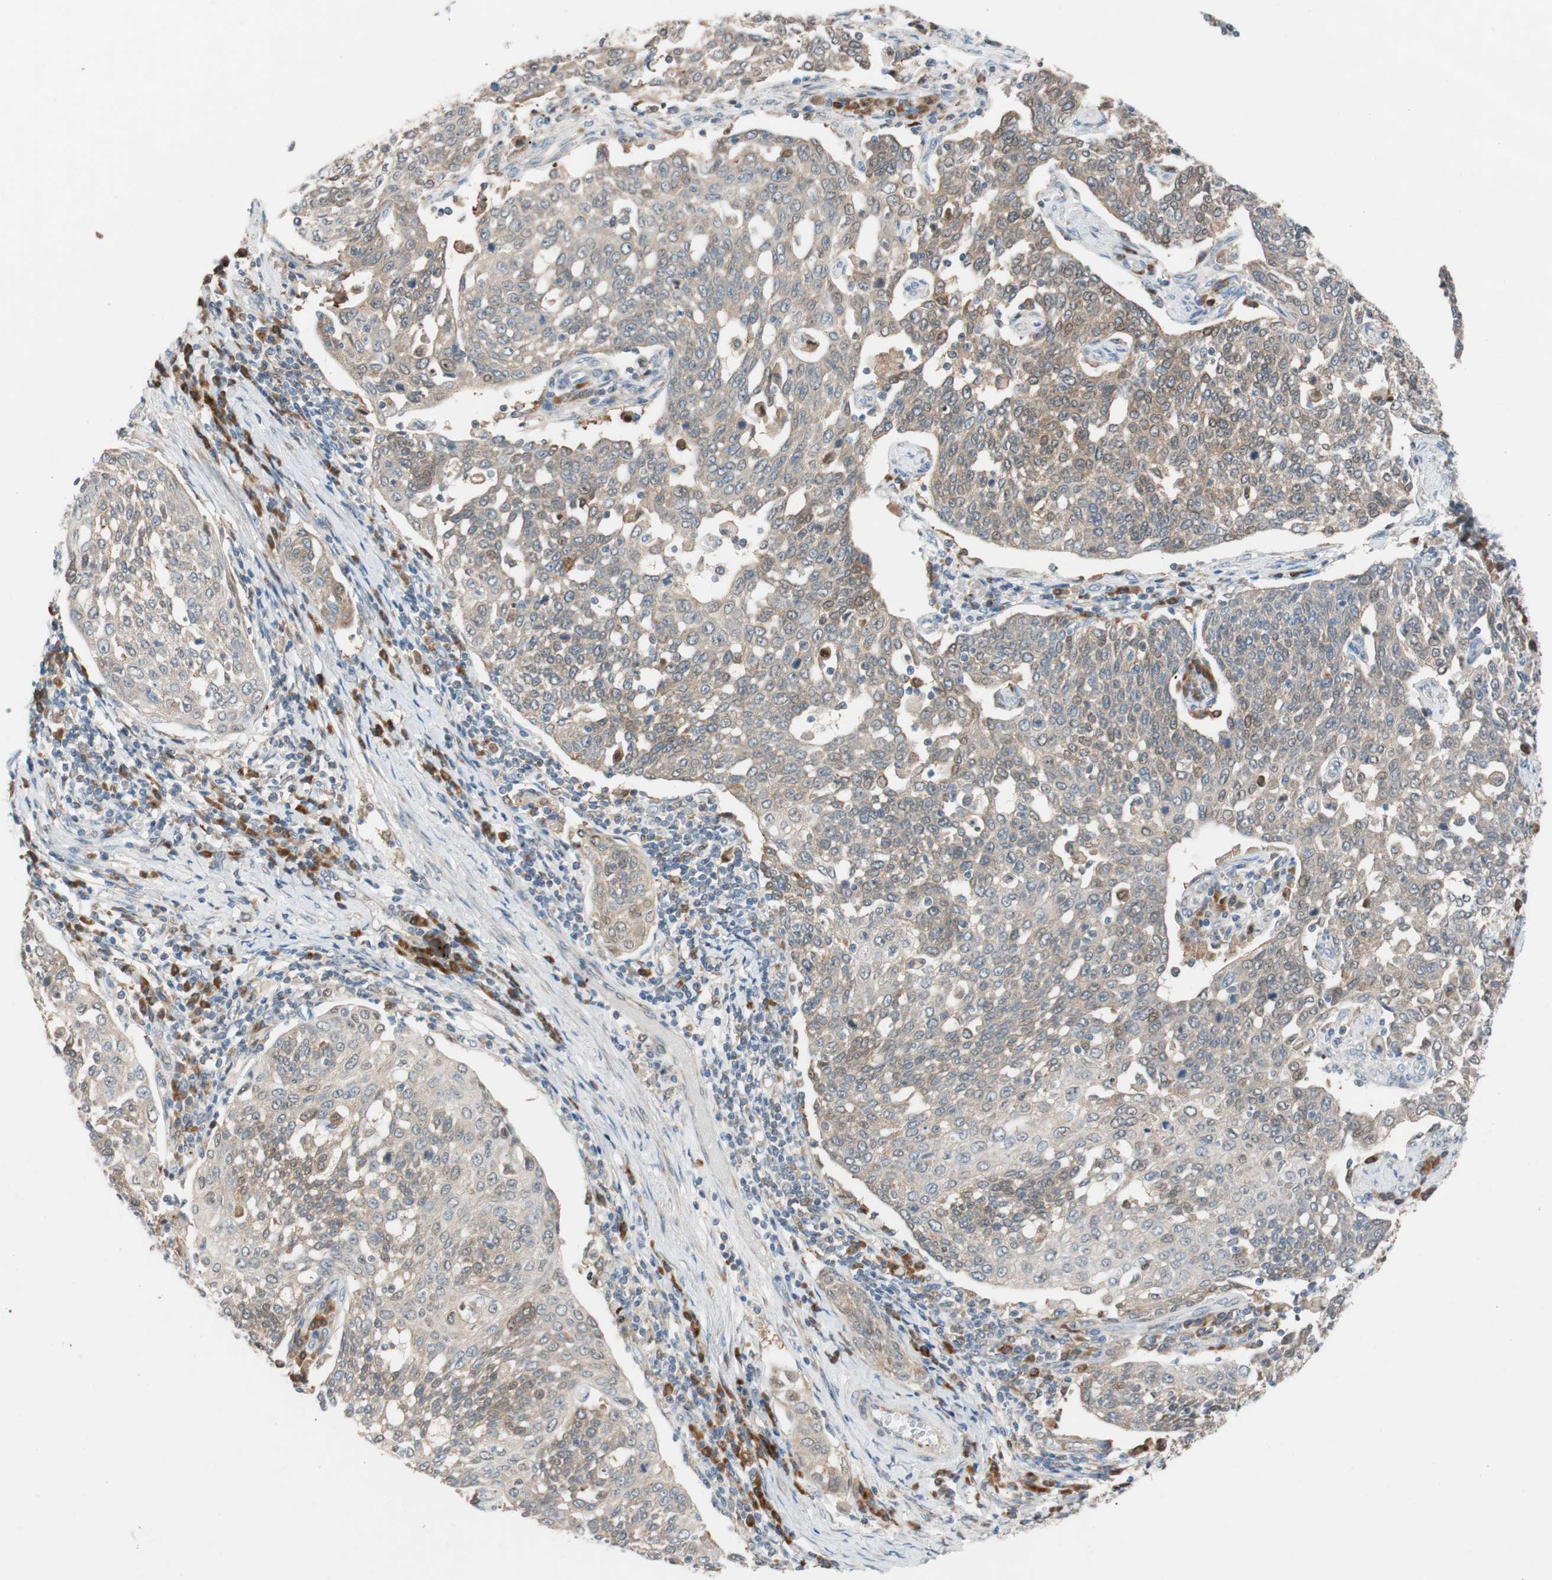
{"staining": {"intensity": "weak", "quantity": ">75%", "location": "cytoplasmic/membranous"}, "tissue": "cervical cancer", "cell_type": "Tumor cells", "image_type": "cancer", "snomed": [{"axis": "morphology", "description": "Squamous cell carcinoma, NOS"}, {"axis": "topography", "description": "Cervix"}], "caption": "This photomicrograph reveals IHC staining of cervical cancer (squamous cell carcinoma), with low weak cytoplasmic/membranous positivity in approximately >75% of tumor cells.", "gene": "FAAH", "patient": {"sex": "female", "age": 34}}